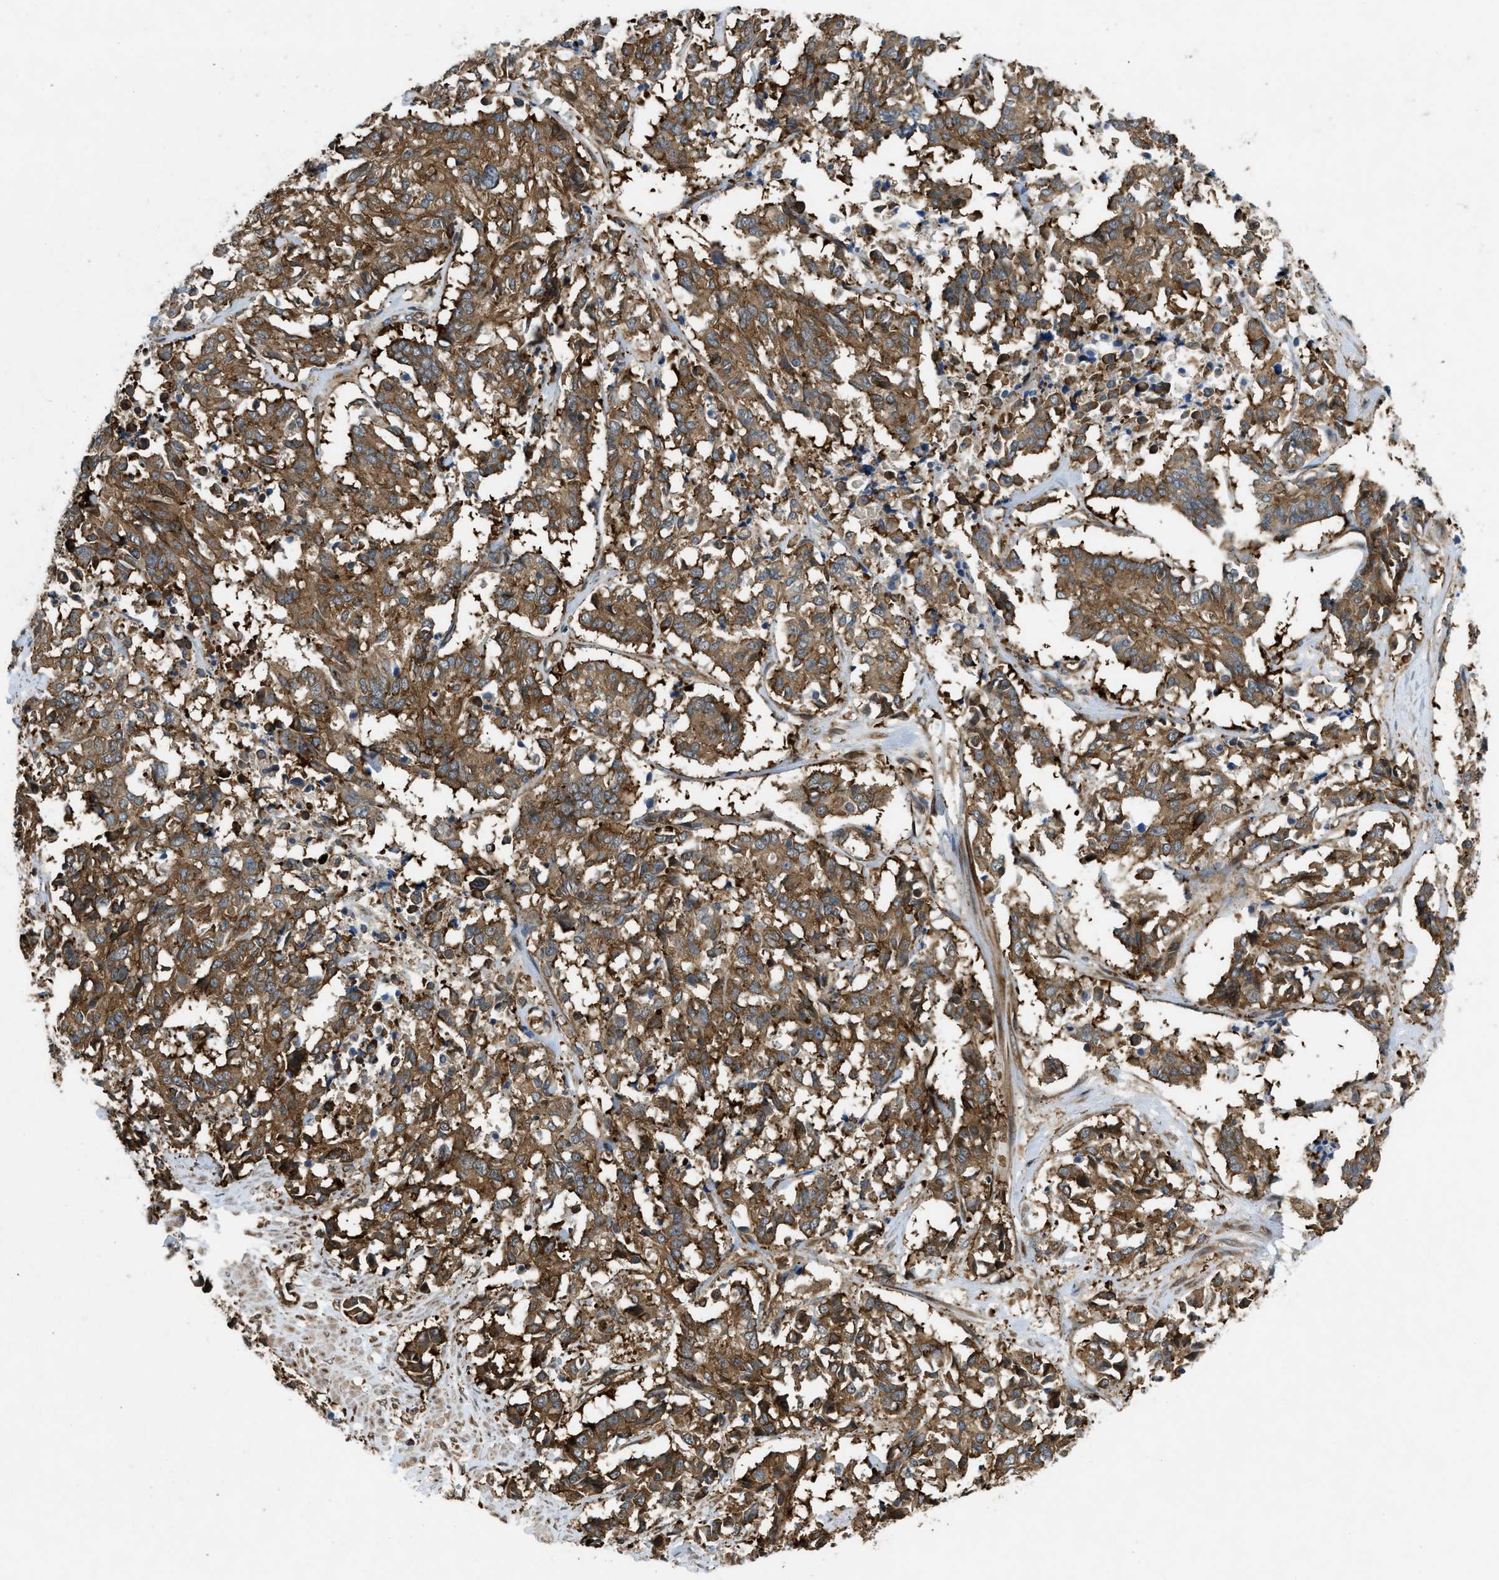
{"staining": {"intensity": "moderate", "quantity": ">75%", "location": "cytoplasmic/membranous"}, "tissue": "cervical cancer", "cell_type": "Tumor cells", "image_type": "cancer", "snomed": [{"axis": "morphology", "description": "Squamous cell carcinoma, NOS"}, {"axis": "topography", "description": "Cervix"}], "caption": "Immunohistochemistry (DAB (3,3'-diaminobenzidine)) staining of cervical squamous cell carcinoma shows moderate cytoplasmic/membranous protein positivity in about >75% of tumor cells.", "gene": "RASGRF2", "patient": {"sex": "female", "age": 35}}